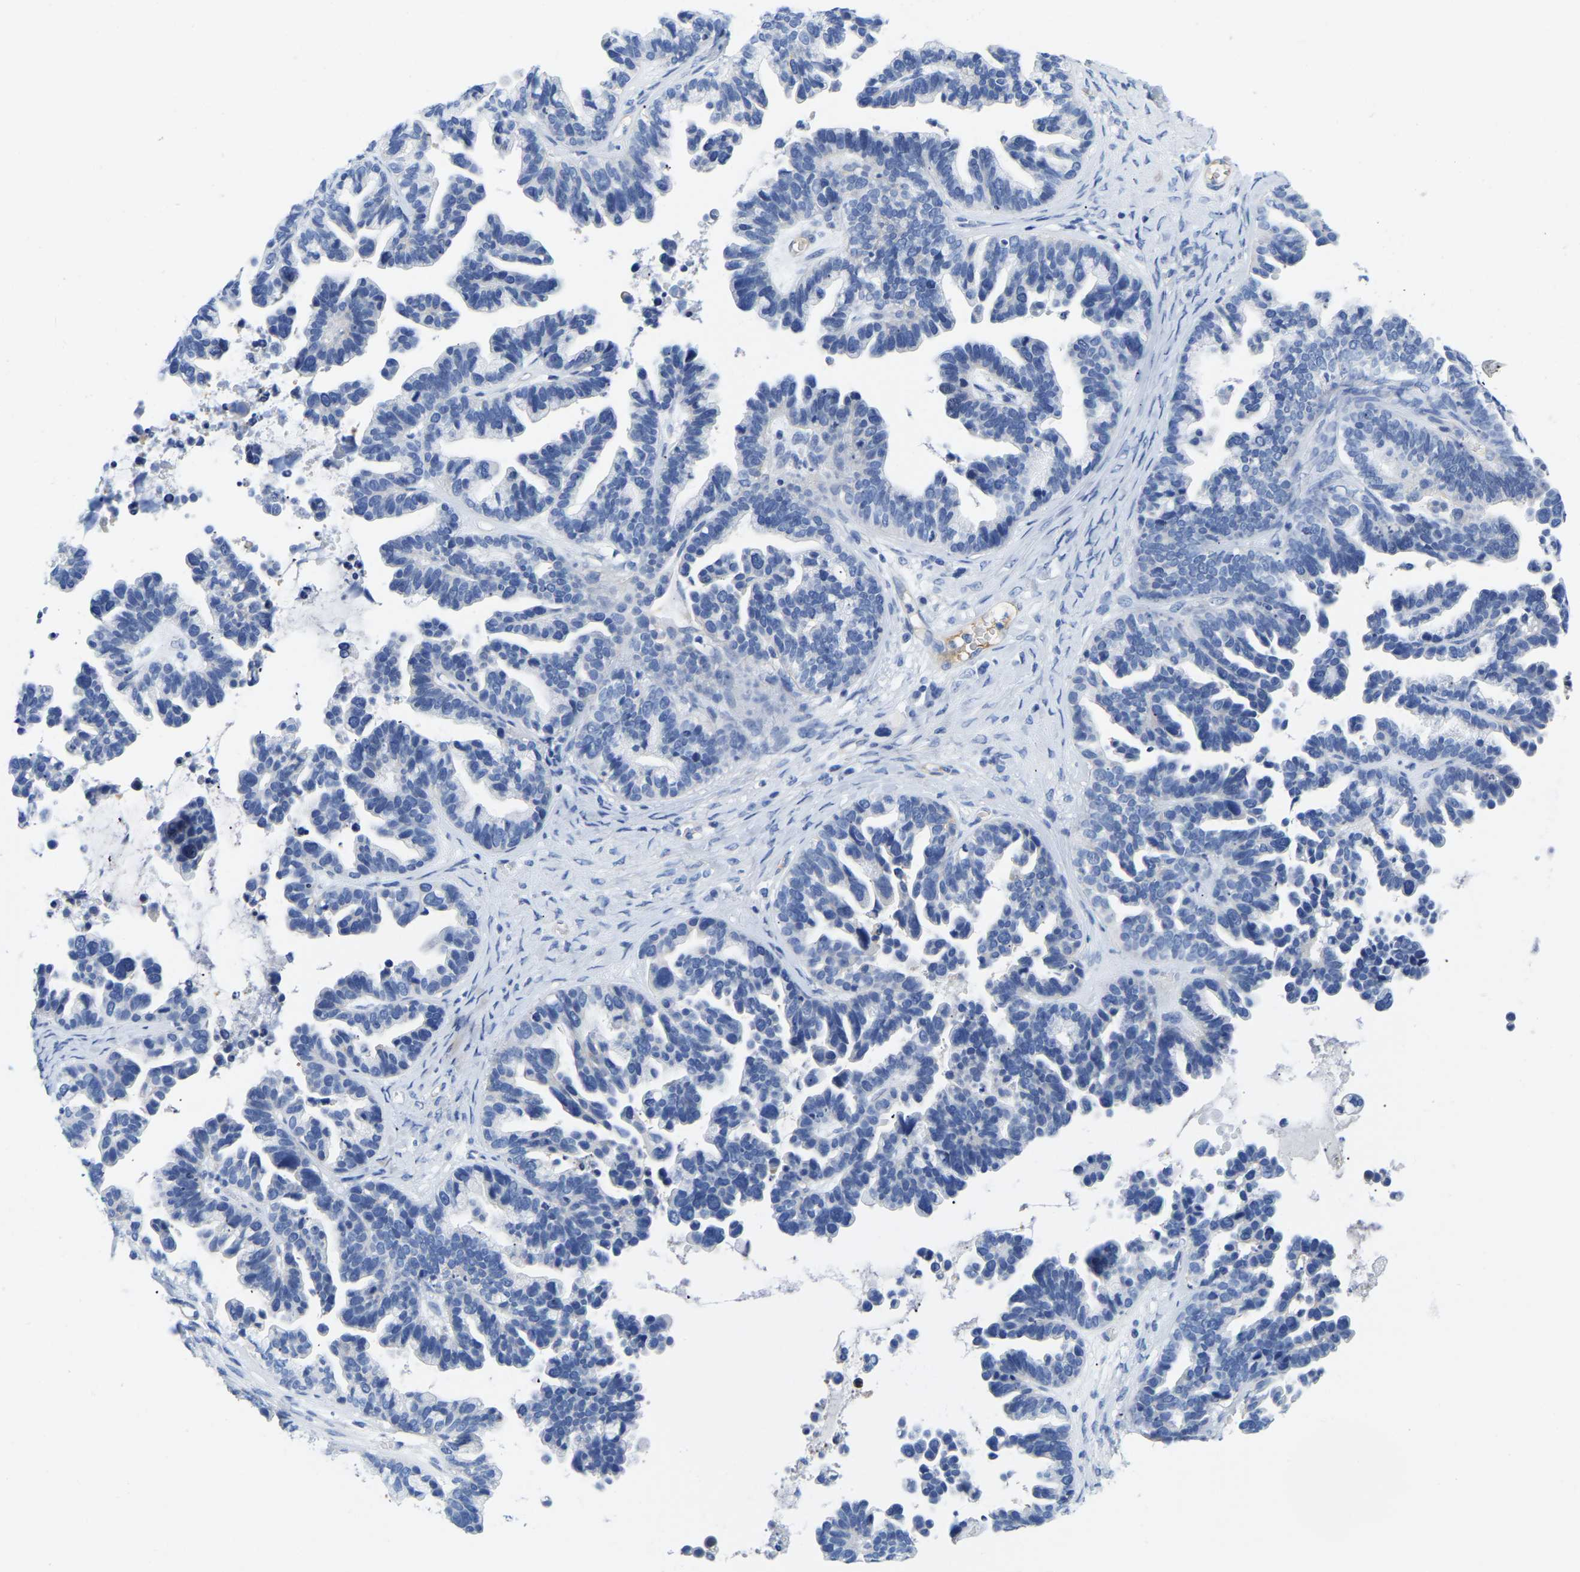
{"staining": {"intensity": "negative", "quantity": "none", "location": "none"}, "tissue": "ovarian cancer", "cell_type": "Tumor cells", "image_type": "cancer", "snomed": [{"axis": "morphology", "description": "Cystadenocarcinoma, serous, NOS"}, {"axis": "topography", "description": "Ovary"}], "caption": "Immunohistochemical staining of serous cystadenocarcinoma (ovarian) exhibits no significant positivity in tumor cells. (DAB immunohistochemistry (IHC), high magnification).", "gene": "UPK3A", "patient": {"sex": "female", "age": 56}}